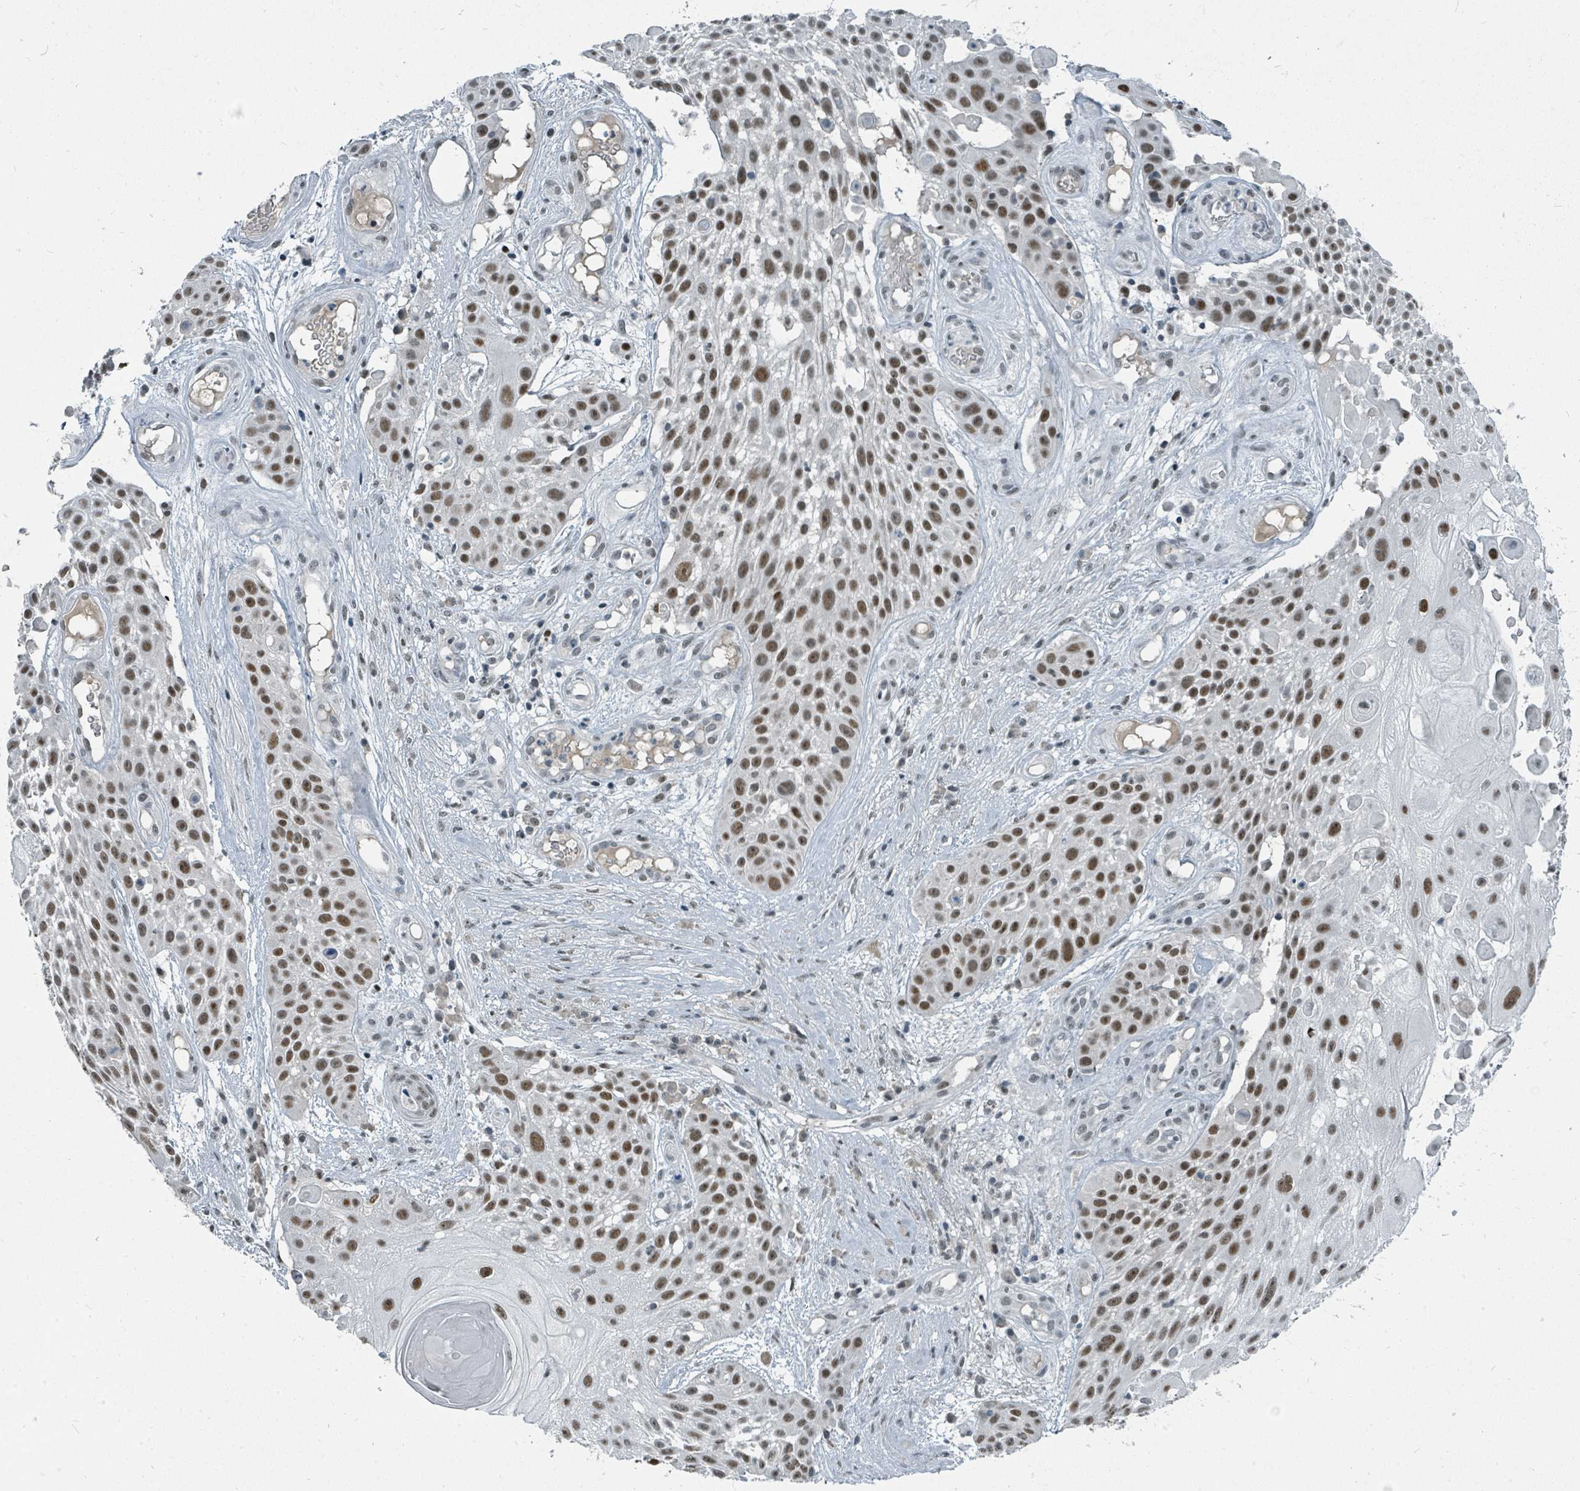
{"staining": {"intensity": "moderate", "quantity": ">75%", "location": "nuclear"}, "tissue": "skin cancer", "cell_type": "Tumor cells", "image_type": "cancer", "snomed": [{"axis": "morphology", "description": "Squamous cell carcinoma, NOS"}, {"axis": "topography", "description": "Skin"}], "caption": "Skin cancer (squamous cell carcinoma) stained with a protein marker reveals moderate staining in tumor cells.", "gene": "UCK1", "patient": {"sex": "female", "age": 86}}